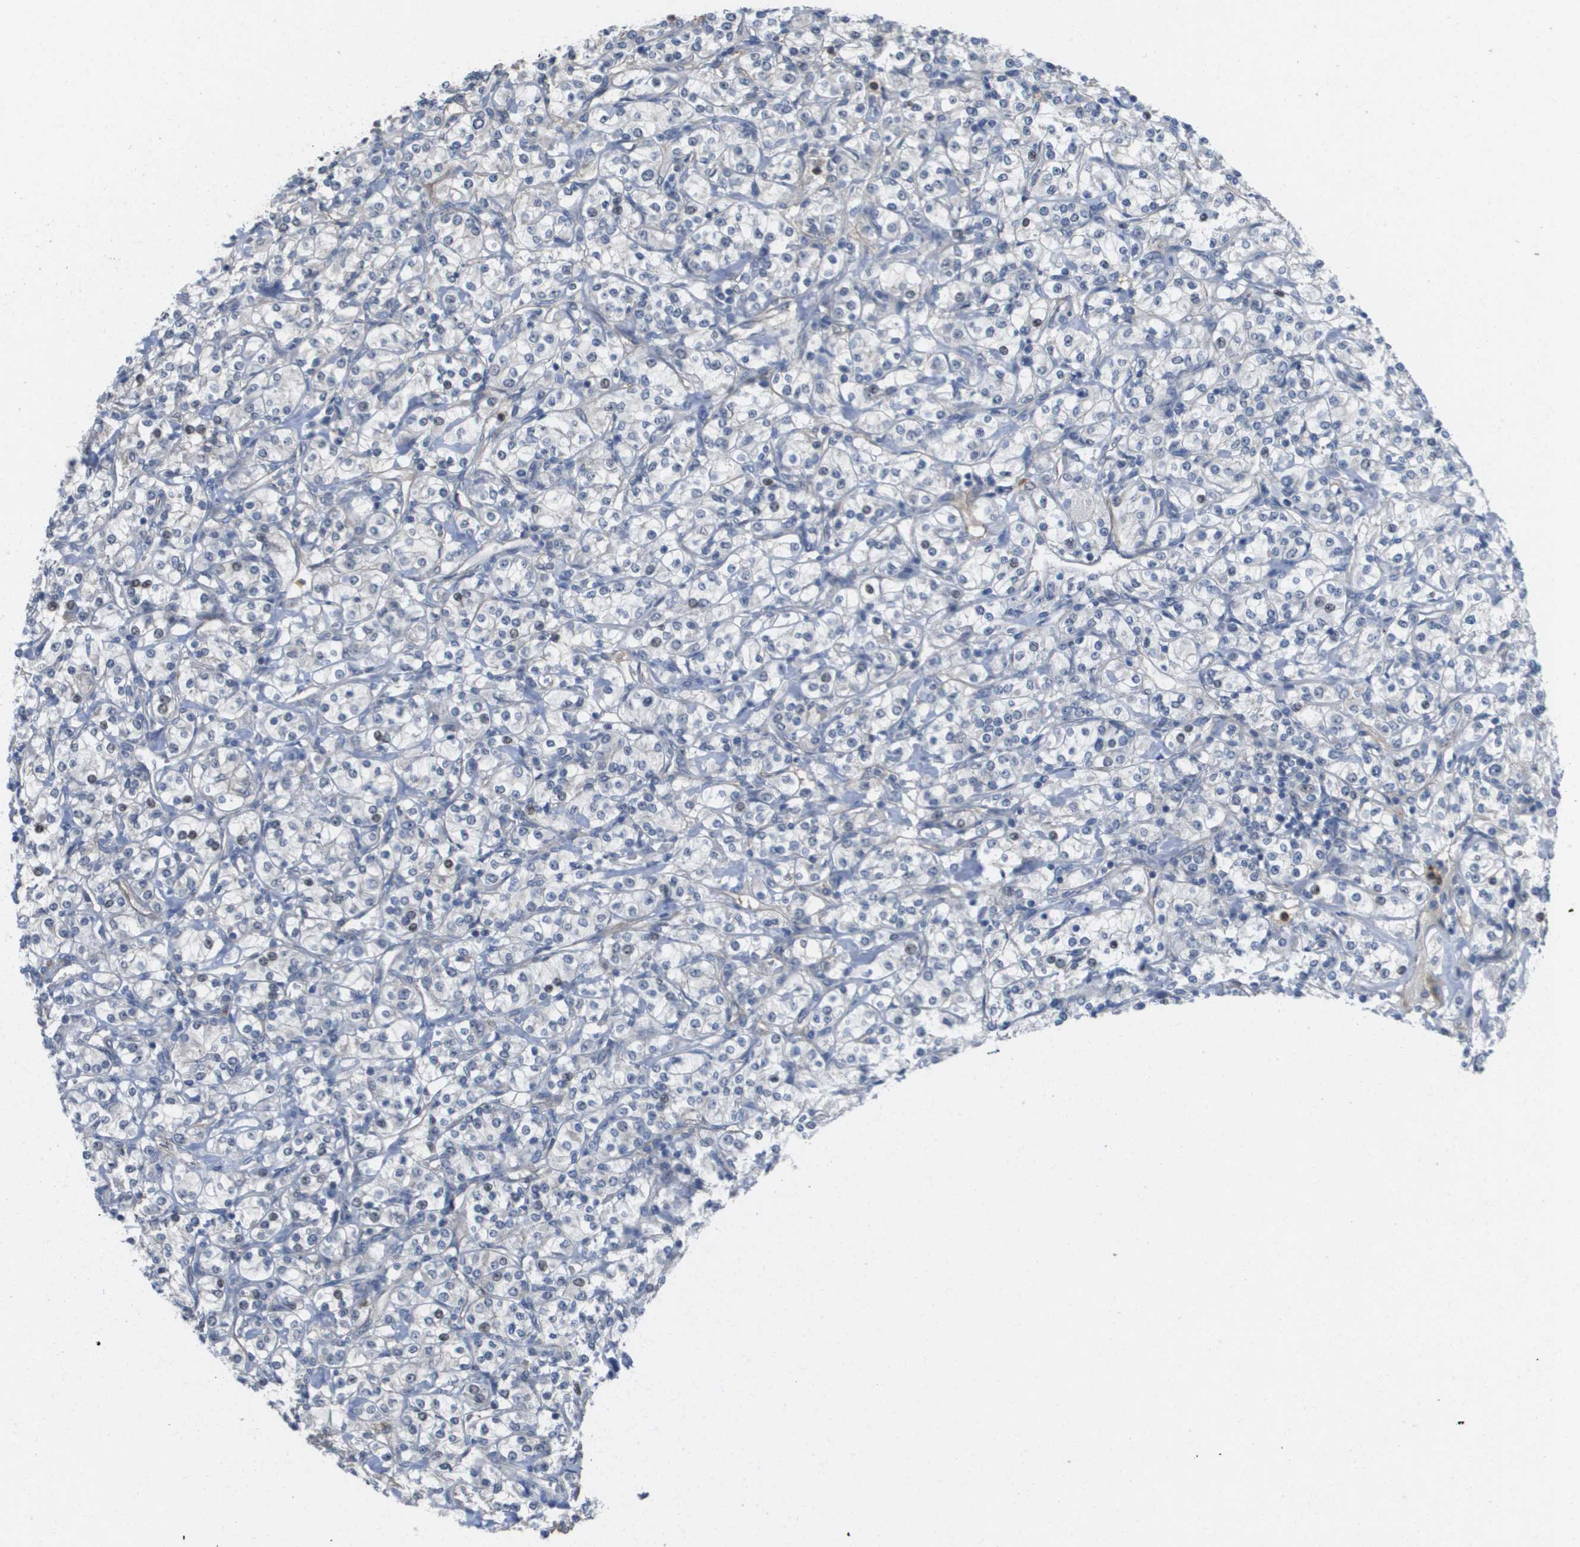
{"staining": {"intensity": "weak", "quantity": "<25%", "location": "nuclear"}, "tissue": "renal cancer", "cell_type": "Tumor cells", "image_type": "cancer", "snomed": [{"axis": "morphology", "description": "Adenocarcinoma, NOS"}, {"axis": "topography", "description": "Kidney"}], "caption": "This is an IHC image of renal adenocarcinoma. There is no expression in tumor cells.", "gene": "RNF112", "patient": {"sex": "male", "age": 77}}